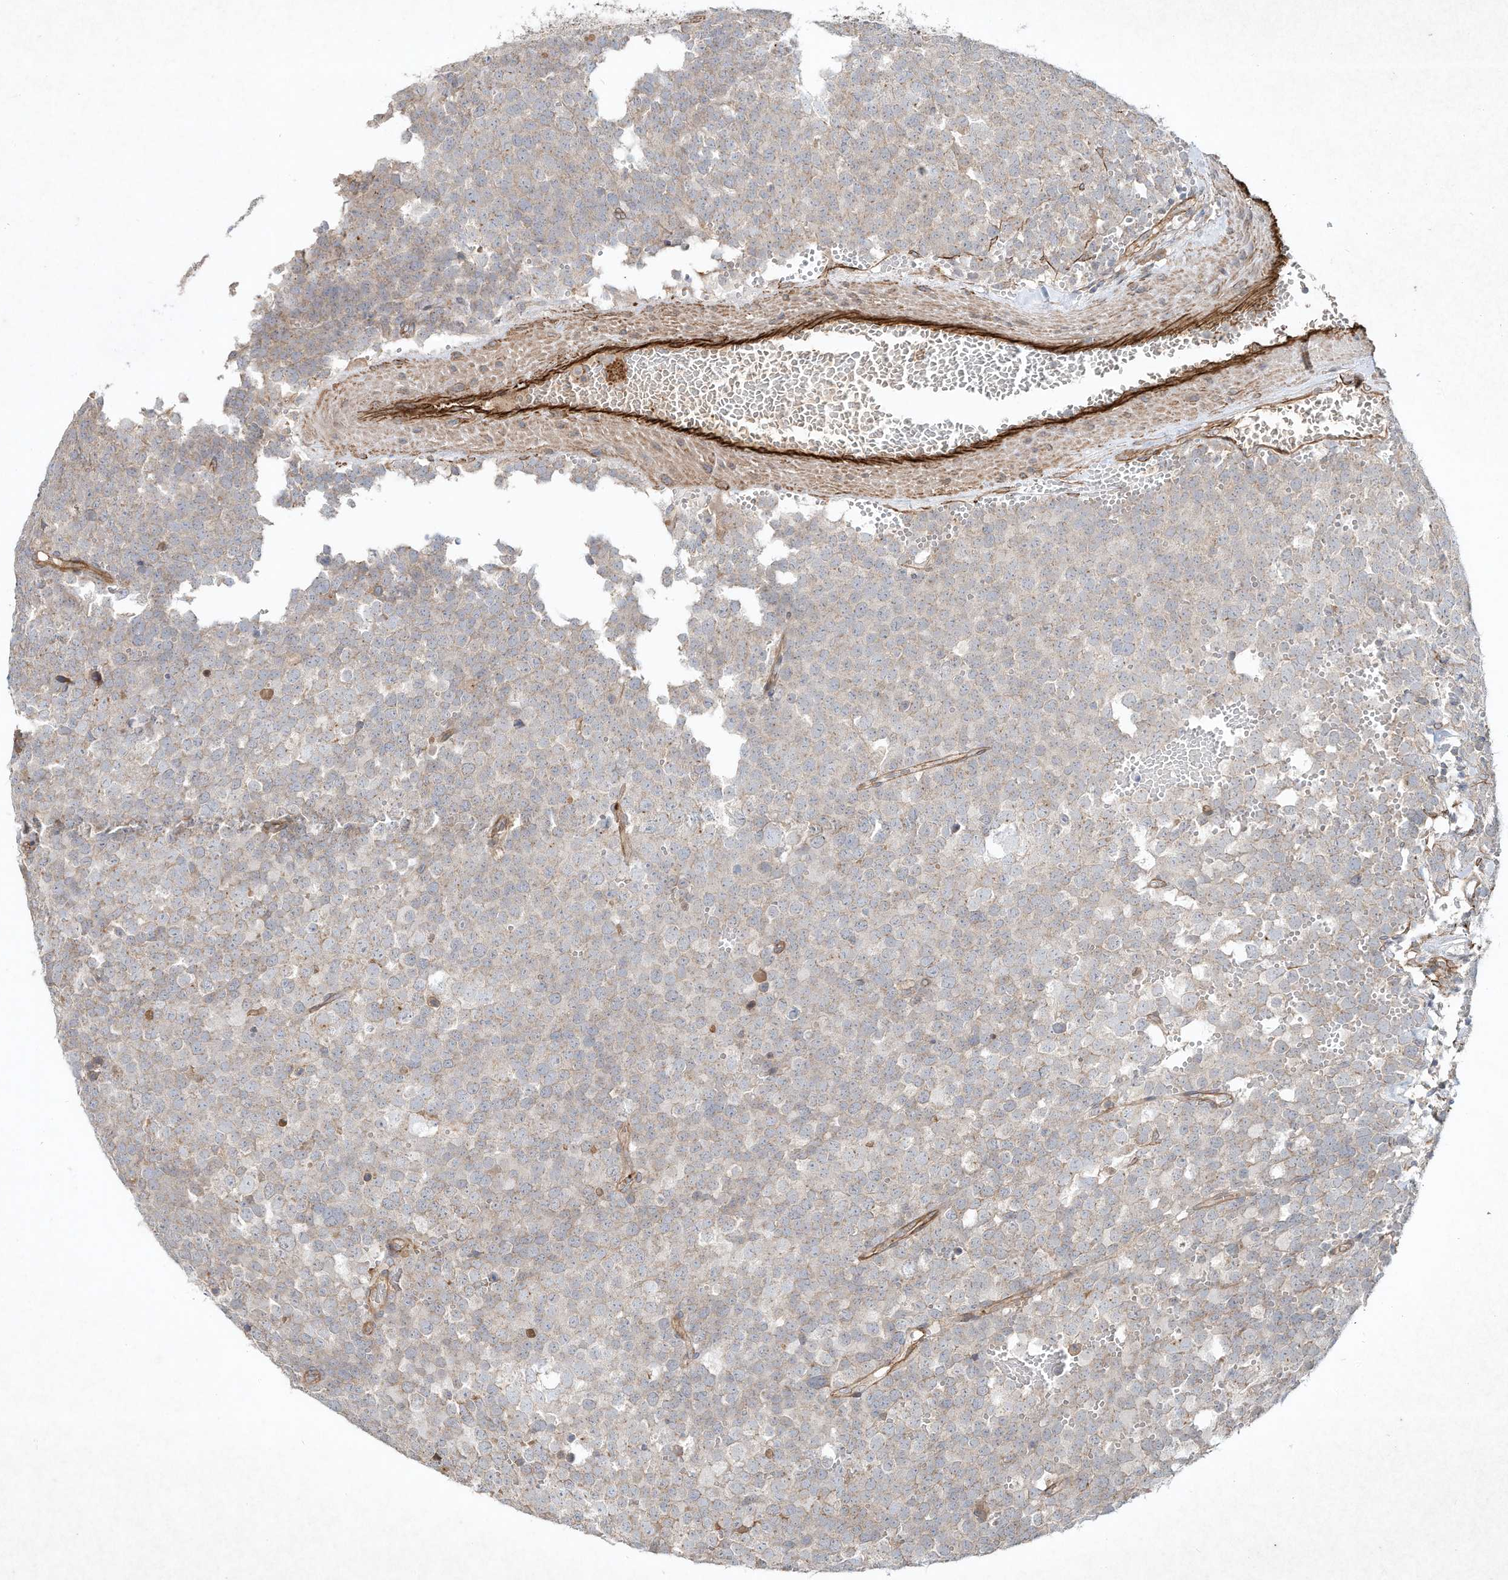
{"staining": {"intensity": "weak", "quantity": "25%-75%", "location": "cytoplasmic/membranous"}, "tissue": "testis cancer", "cell_type": "Tumor cells", "image_type": "cancer", "snomed": [{"axis": "morphology", "description": "Seminoma, NOS"}, {"axis": "topography", "description": "Testis"}], "caption": "The image shows a brown stain indicating the presence of a protein in the cytoplasmic/membranous of tumor cells in testis cancer (seminoma).", "gene": "HTR5A", "patient": {"sex": "male", "age": 71}}